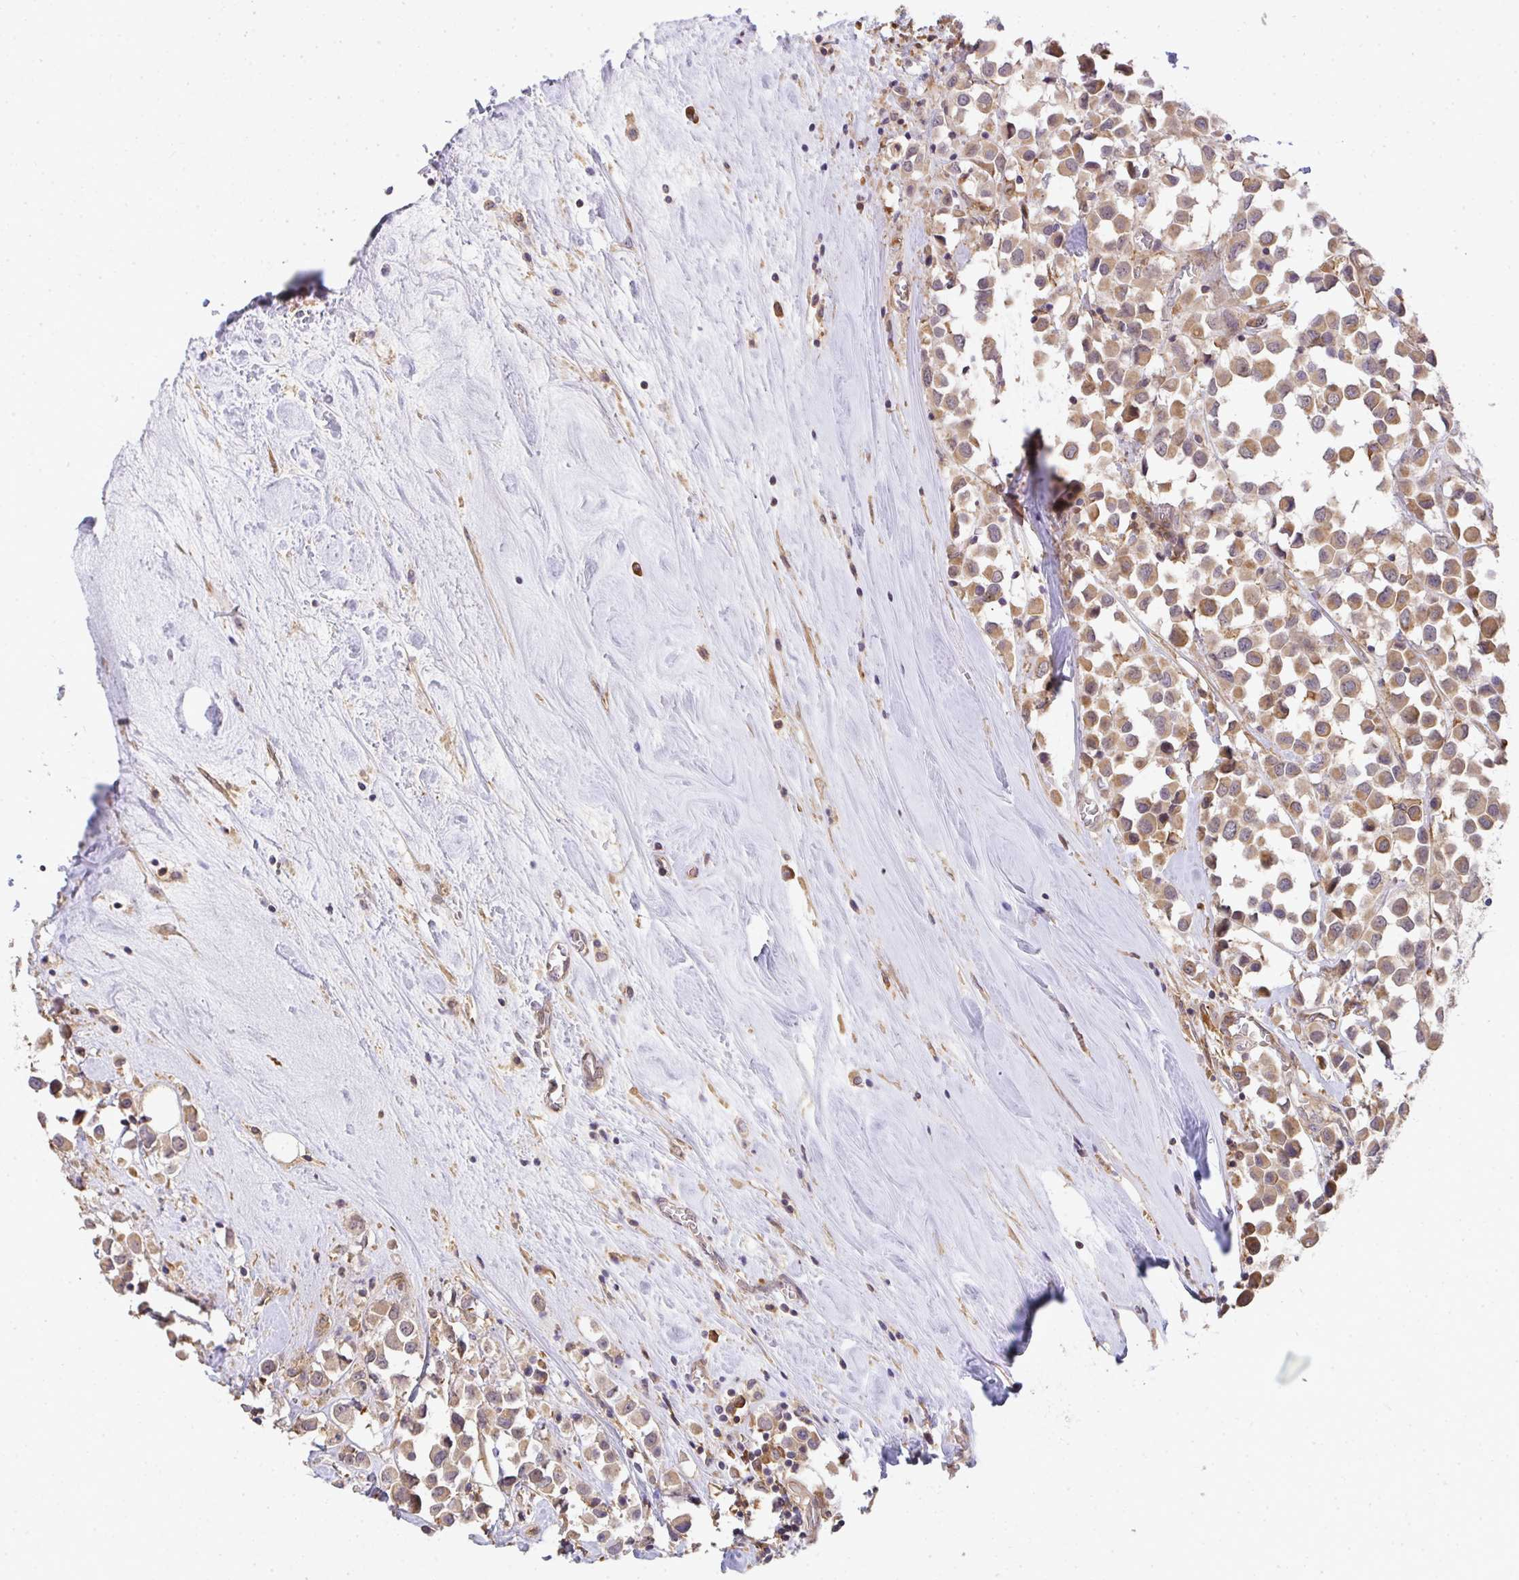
{"staining": {"intensity": "moderate", "quantity": ">75%", "location": "cytoplasmic/membranous"}, "tissue": "breast cancer", "cell_type": "Tumor cells", "image_type": "cancer", "snomed": [{"axis": "morphology", "description": "Duct carcinoma"}, {"axis": "topography", "description": "Breast"}], "caption": "Immunohistochemical staining of breast cancer reveals moderate cytoplasmic/membranous protein positivity in approximately >75% of tumor cells.", "gene": "EEF1AKMT1", "patient": {"sex": "female", "age": 61}}